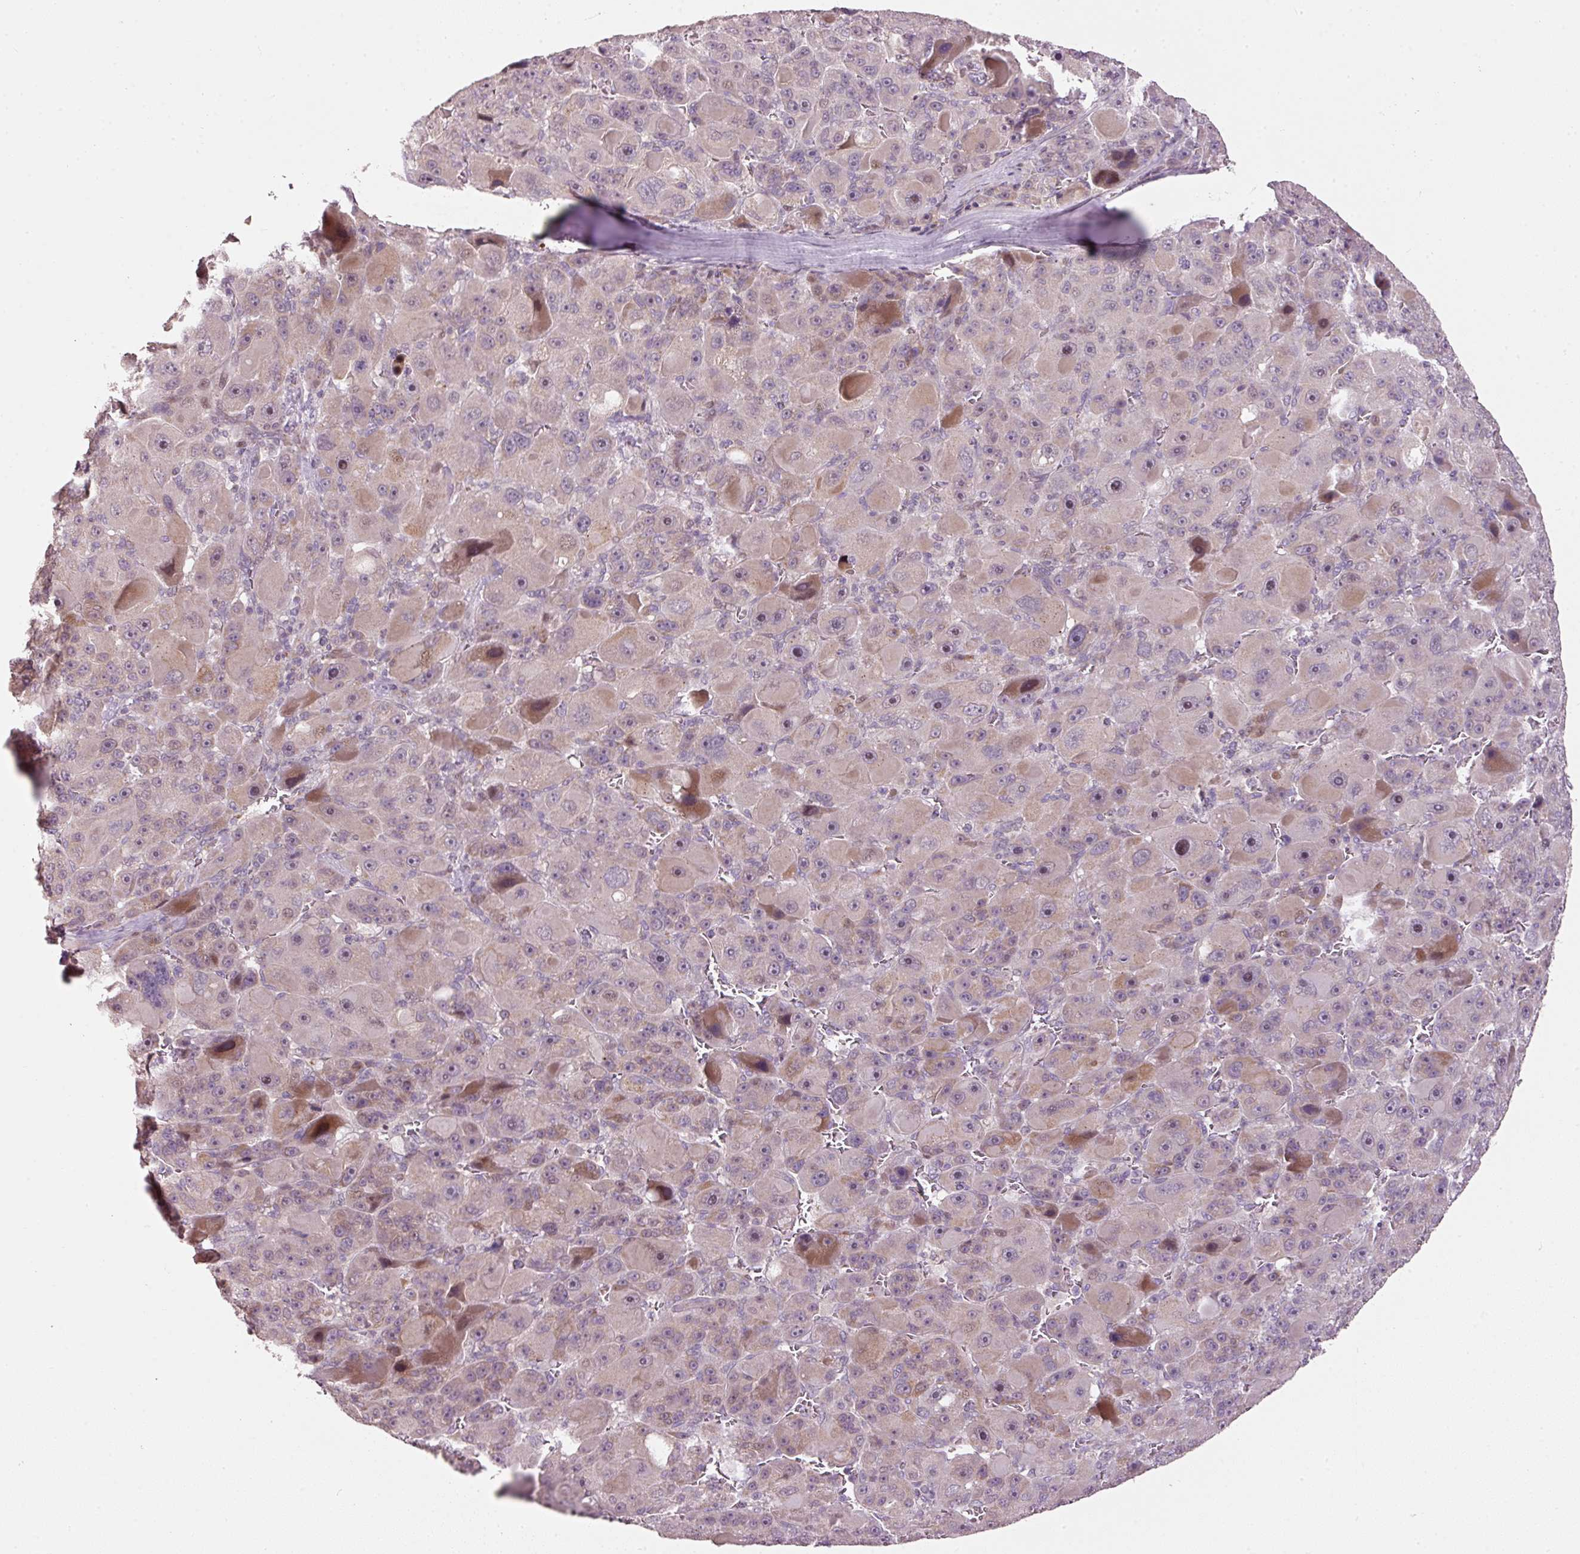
{"staining": {"intensity": "moderate", "quantity": "<25%", "location": "cytoplasmic/membranous"}, "tissue": "liver cancer", "cell_type": "Tumor cells", "image_type": "cancer", "snomed": [{"axis": "morphology", "description": "Carcinoma, Hepatocellular, NOS"}, {"axis": "topography", "description": "Liver"}], "caption": "Immunohistochemical staining of hepatocellular carcinoma (liver) shows low levels of moderate cytoplasmic/membranous expression in approximately <25% of tumor cells. The staining is performed using DAB (3,3'-diaminobenzidine) brown chromogen to label protein expression. The nuclei are counter-stained blue using hematoxylin.", "gene": "TOB2", "patient": {"sex": "male", "age": 76}}